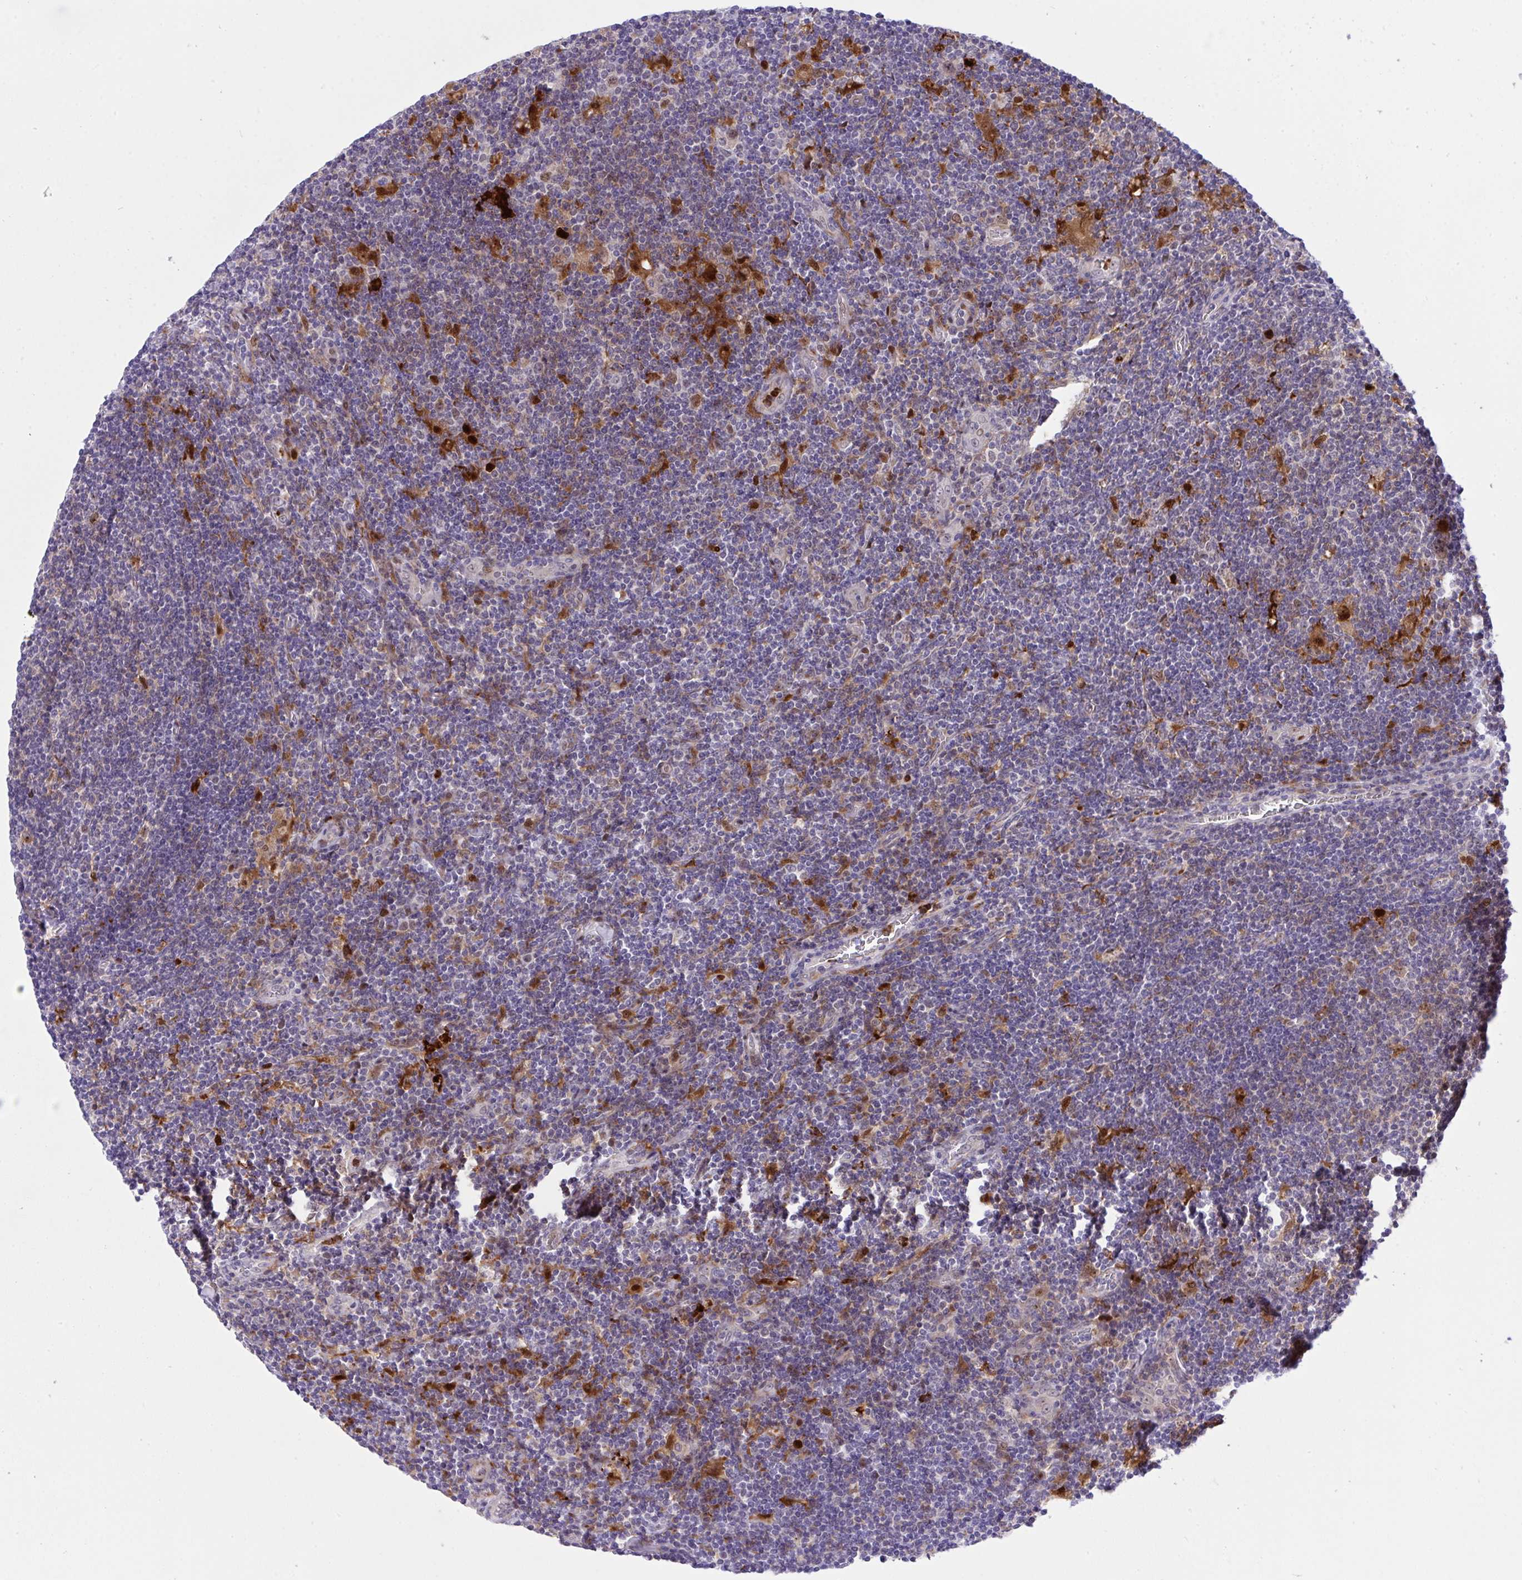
{"staining": {"intensity": "weak", "quantity": "25%-75%", "location": "cytoplasmic/membranous,nuclear"}, "tissue": "lymphoma", "cell_type": "Tumor cells", "image_type": "cancer", "snomed": [{"axis": "morphology", "description": "Hodgkin's disease, NOS"}, {"axis": "topography", "description": "Lymph node"}], "caption": "Lymphoma tissue exhibits weak cytoplasmic/membranous and nuclear positivity in approximately 25%-75% of tumor cells, visualized by immunohistochemistry. (Stains: DAB (3,3'-diaminobenzidine) in brown, nuclei in blue, Microscopy: brightfield microscopy at high magnification).", "gene": "ZNF554", "patient": {"sex": "male", "age": 40}}